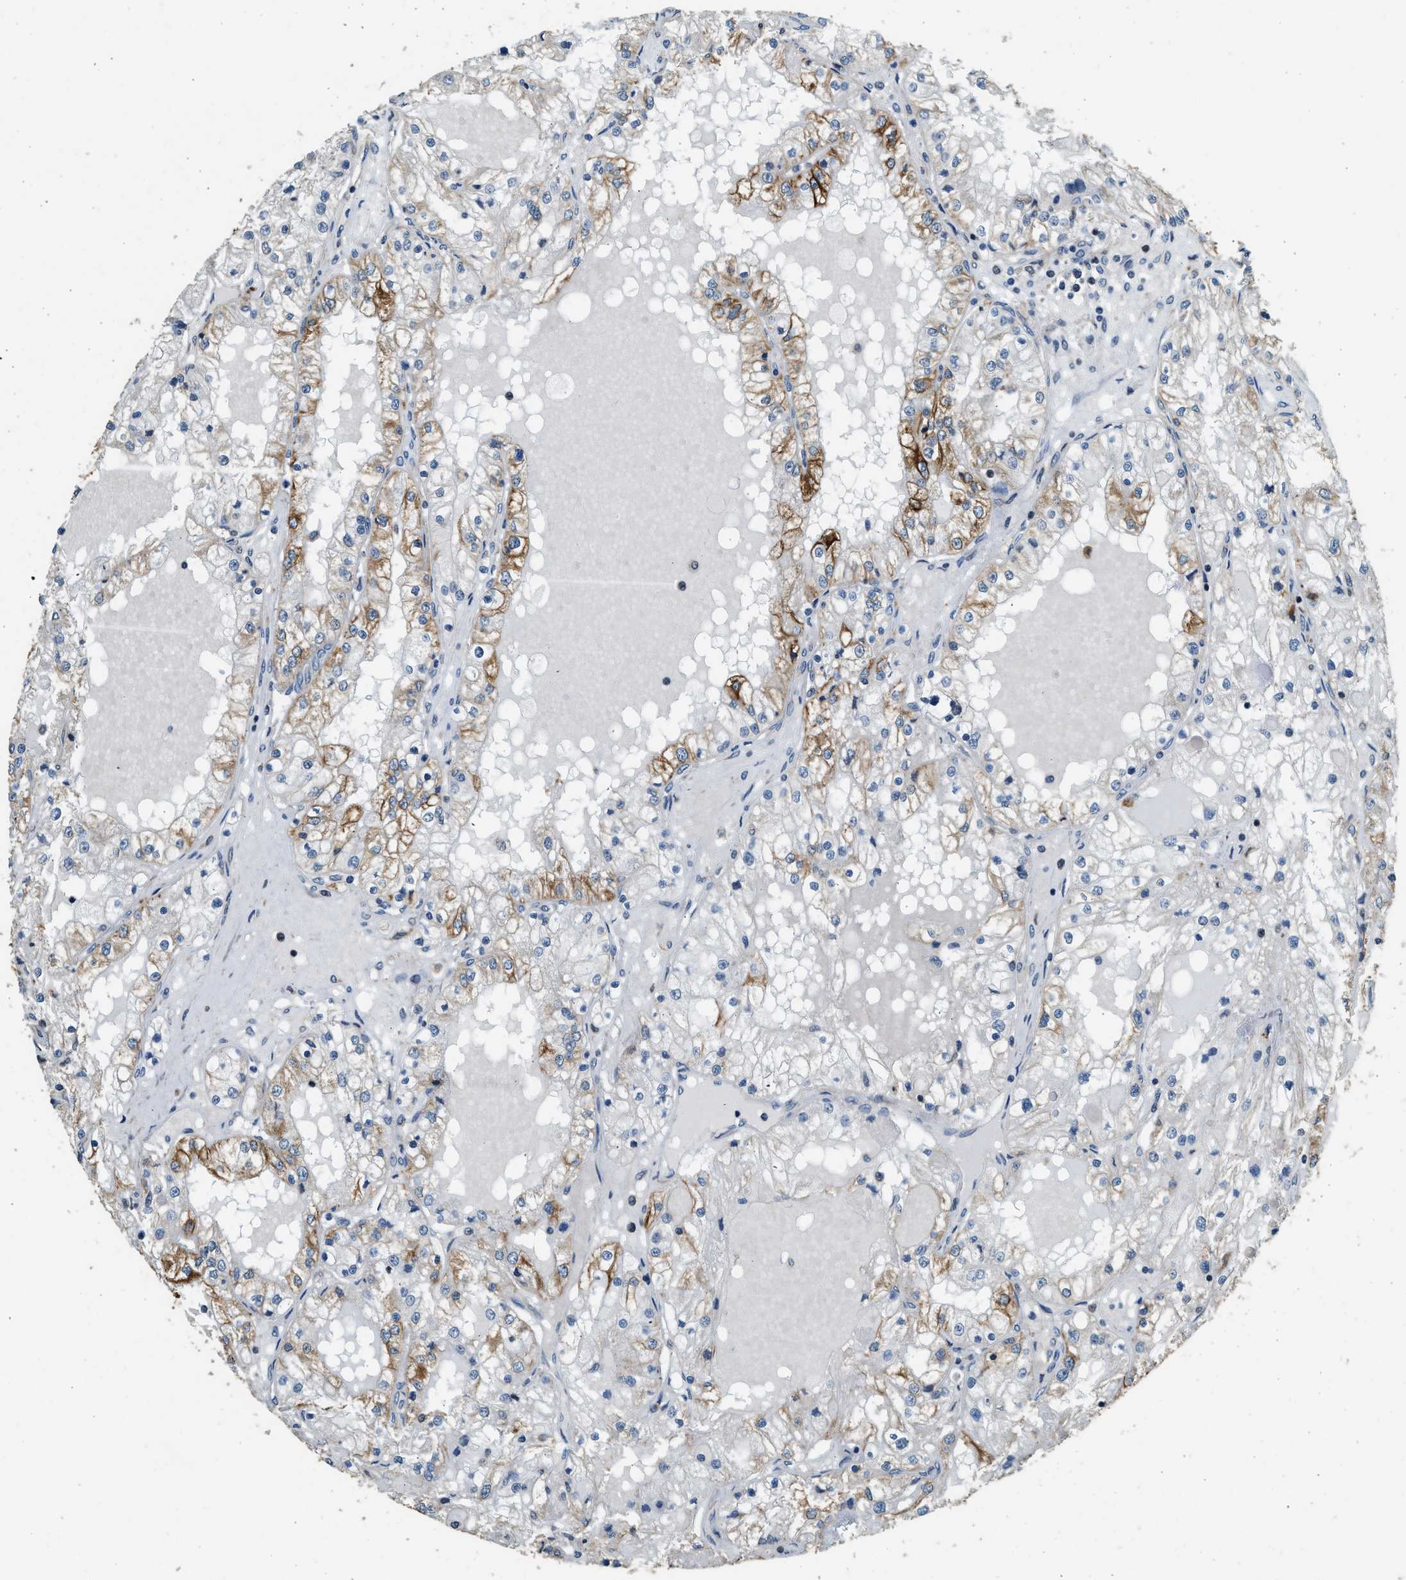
{"staining": {"intensity": "moderate", "quantity": "<25%", "location": "cytoplasmic/membranous"}, "tissue": "renal cancer", "cell_type": "Tumor cells", "image_type": "cancer", "snomed": [{"axis": "morphology", "description": "Adenocarcinoma, NOS"}, {"axis": "topography", "description": "Kidney"}], "caption": "Renal cancer stained for a protein exhibits moderate cytoplasmic/membranous positivity in tumor cells.", "gene": "PCLO", "patient": {"sex": "male", "age": 68}}